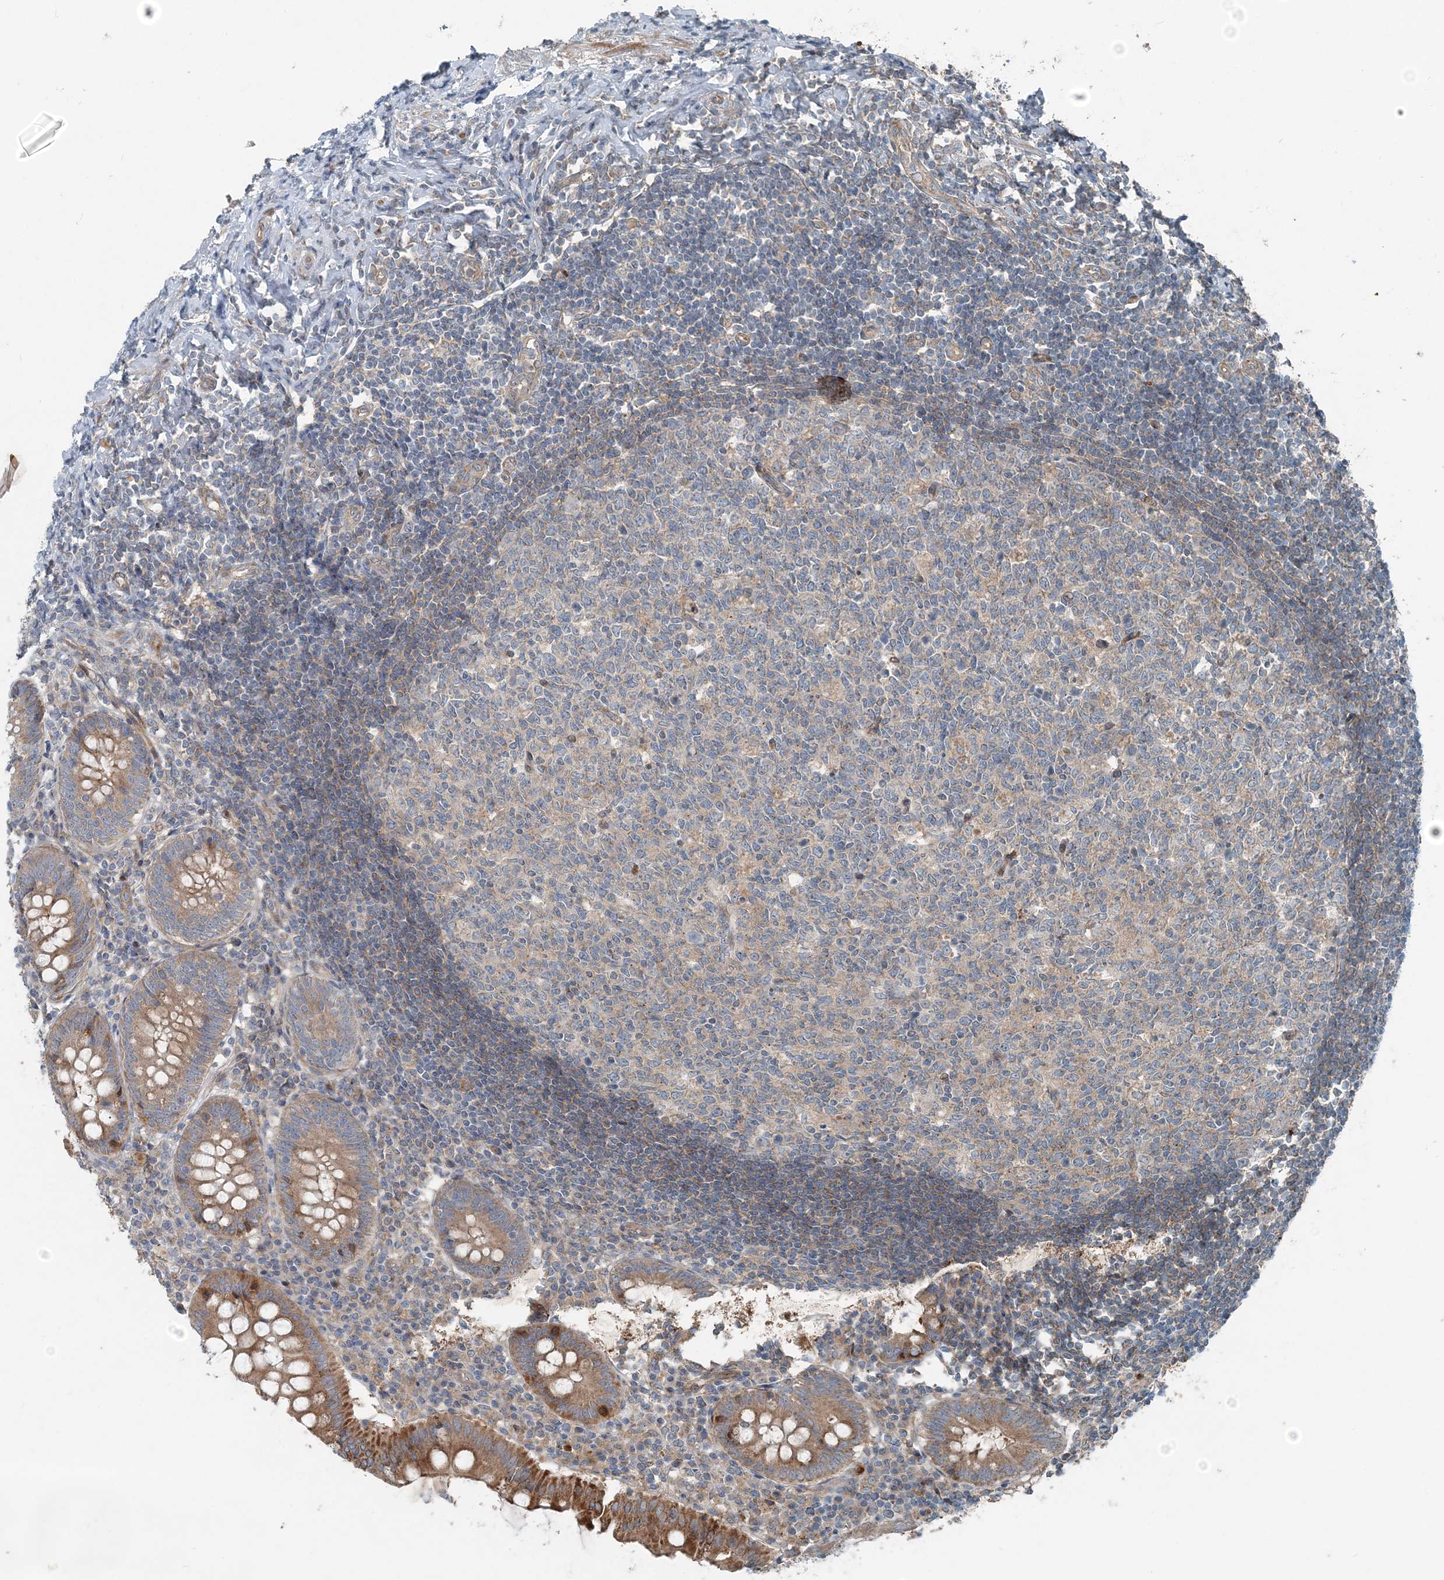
{"staining": {"intensity": "moderate", "quantity": ">75%", "location": "cytoplasmic/membranous"}, "tissue": "appendix", "cell_type": "Glandular cells", "image_type": "normal", "snomed": [{"axis": "morphology", "description": "Normal tissue, NOS"}, {"axis": "topography", "description": "Appendix"}], "caption": "Appendix was stained to show a protein in brown. There is medium levels of moderate cytoplasmic/membranous staining in about >75% of glandular cells. The staining is performed using DAB (3,3'-diaminobenzidine) brown chromogen to label protein expression. The nuclei are counter-stained blue using hematoxylin.", "gene": "INTU", "patient": {"sex": "female", "age": 54}}